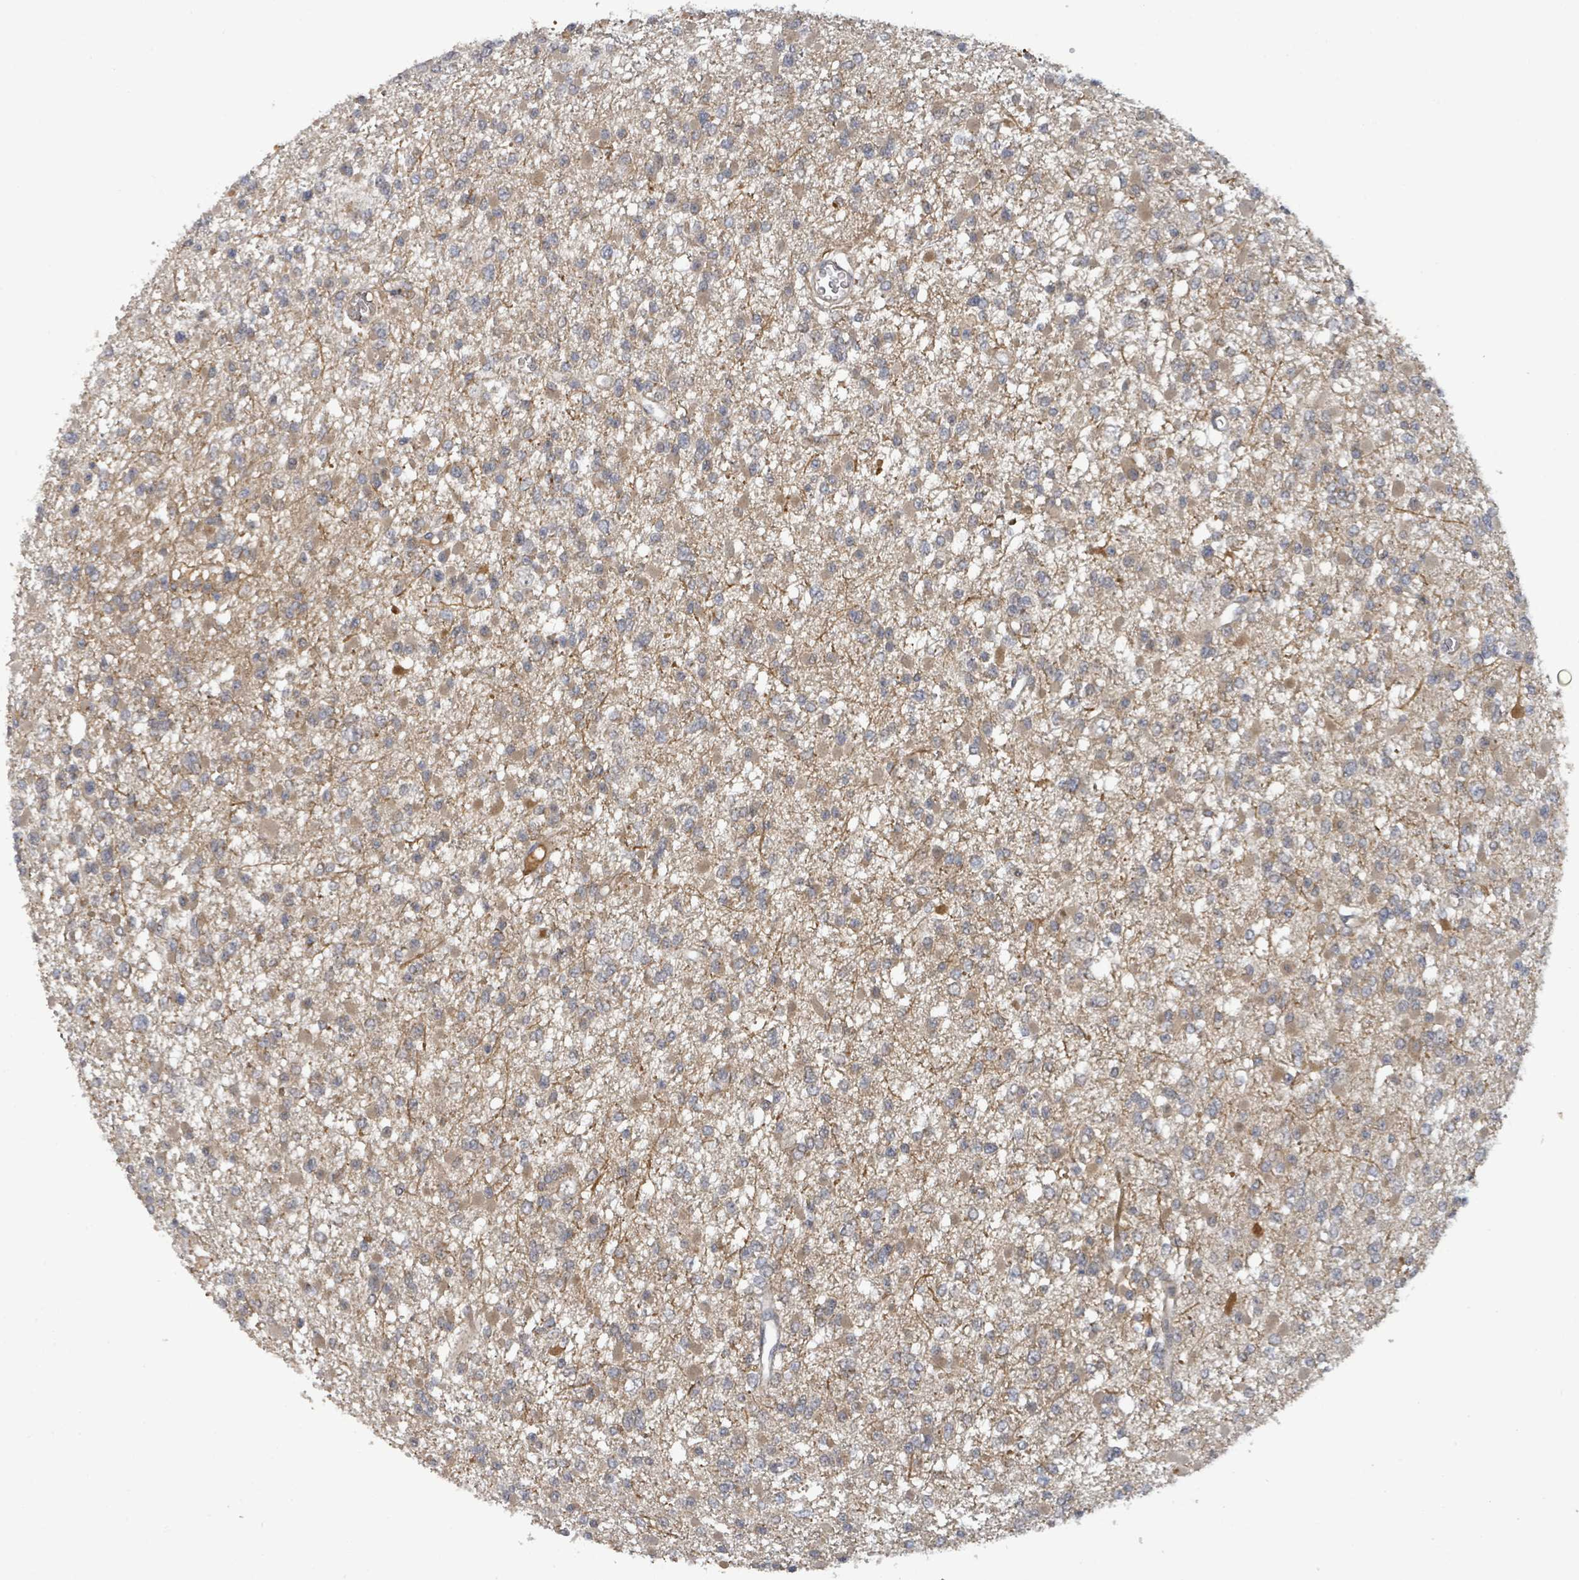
{"staining": {"intensity": "moderate", "quantity": "<25%", "location": "cytoplasmic/membranous"}, "tissue": "glioma", "cell_type": "Tumor cells", "image_type": "cancer", "snomed": [{"axis": "morphology", "description": "Glioma, malignant, Low grade"}, {"axis": "topography", "description": "Brain"}], "caption": "A histopathology image showing moderate cytoplasmic/membranous staining in about <25% of tumor cells in glioma, as visualized by brown immunohistochemical staining.", "gene": "ITGA11", "patient": {"sex": "female", "age": 22}}